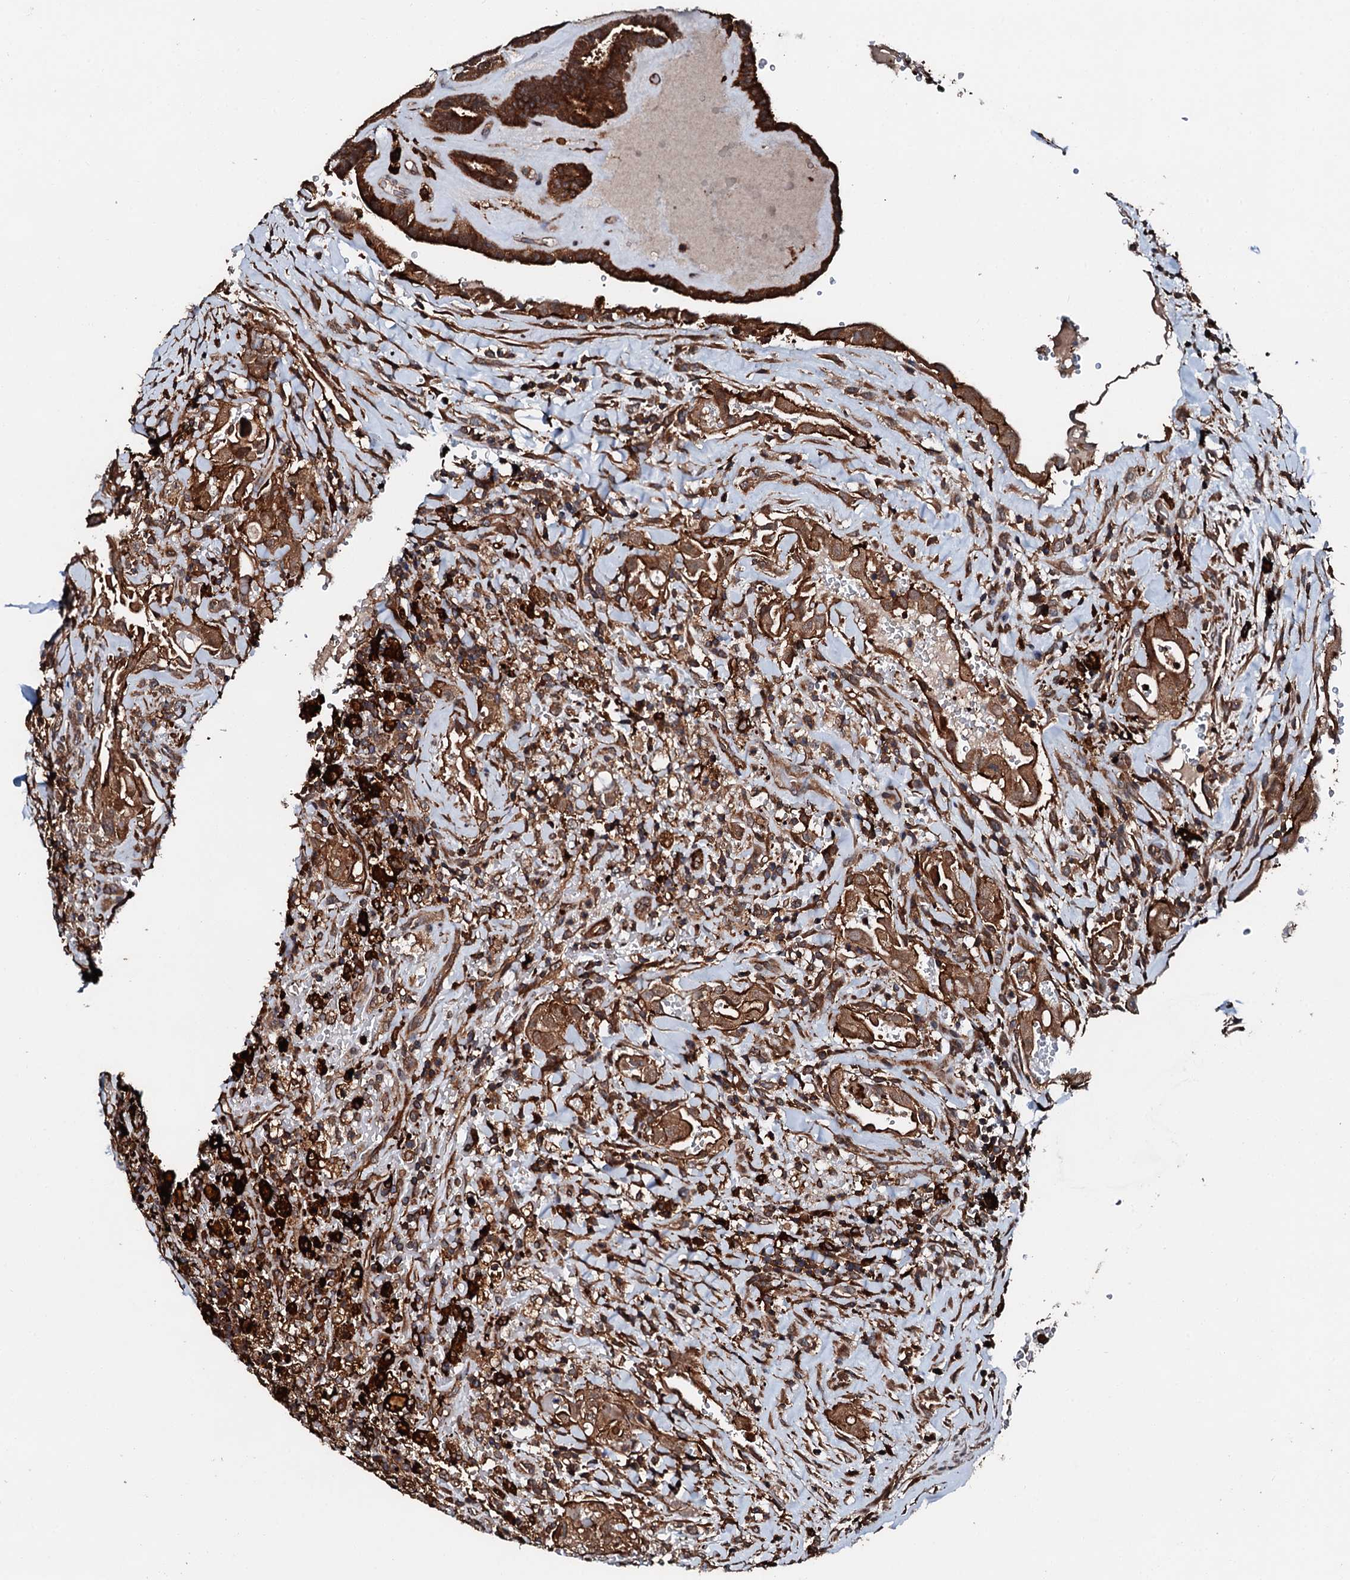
{"staining": {"intensity": "moderate", "quantity": ">75%", "location": "cytoplasmic/membranous"}, "tissue": "thyroid cancer", "cell_type": "Tumor cells", "image_type": "cancer", "snomed": [{"axis": "morphology", "description": "Papillary adenocarcinoma, NOS"}, {"axis": "topography", "description": "Thyroid gland"}], "caption": "A medium amount of moderate cytoplasmic/membranous expression is appreciated in about >75% of tumor cells in thyroid cancer tissue.", "gene": "FGD4", "patient": {"sex": "male", "age": 77}}